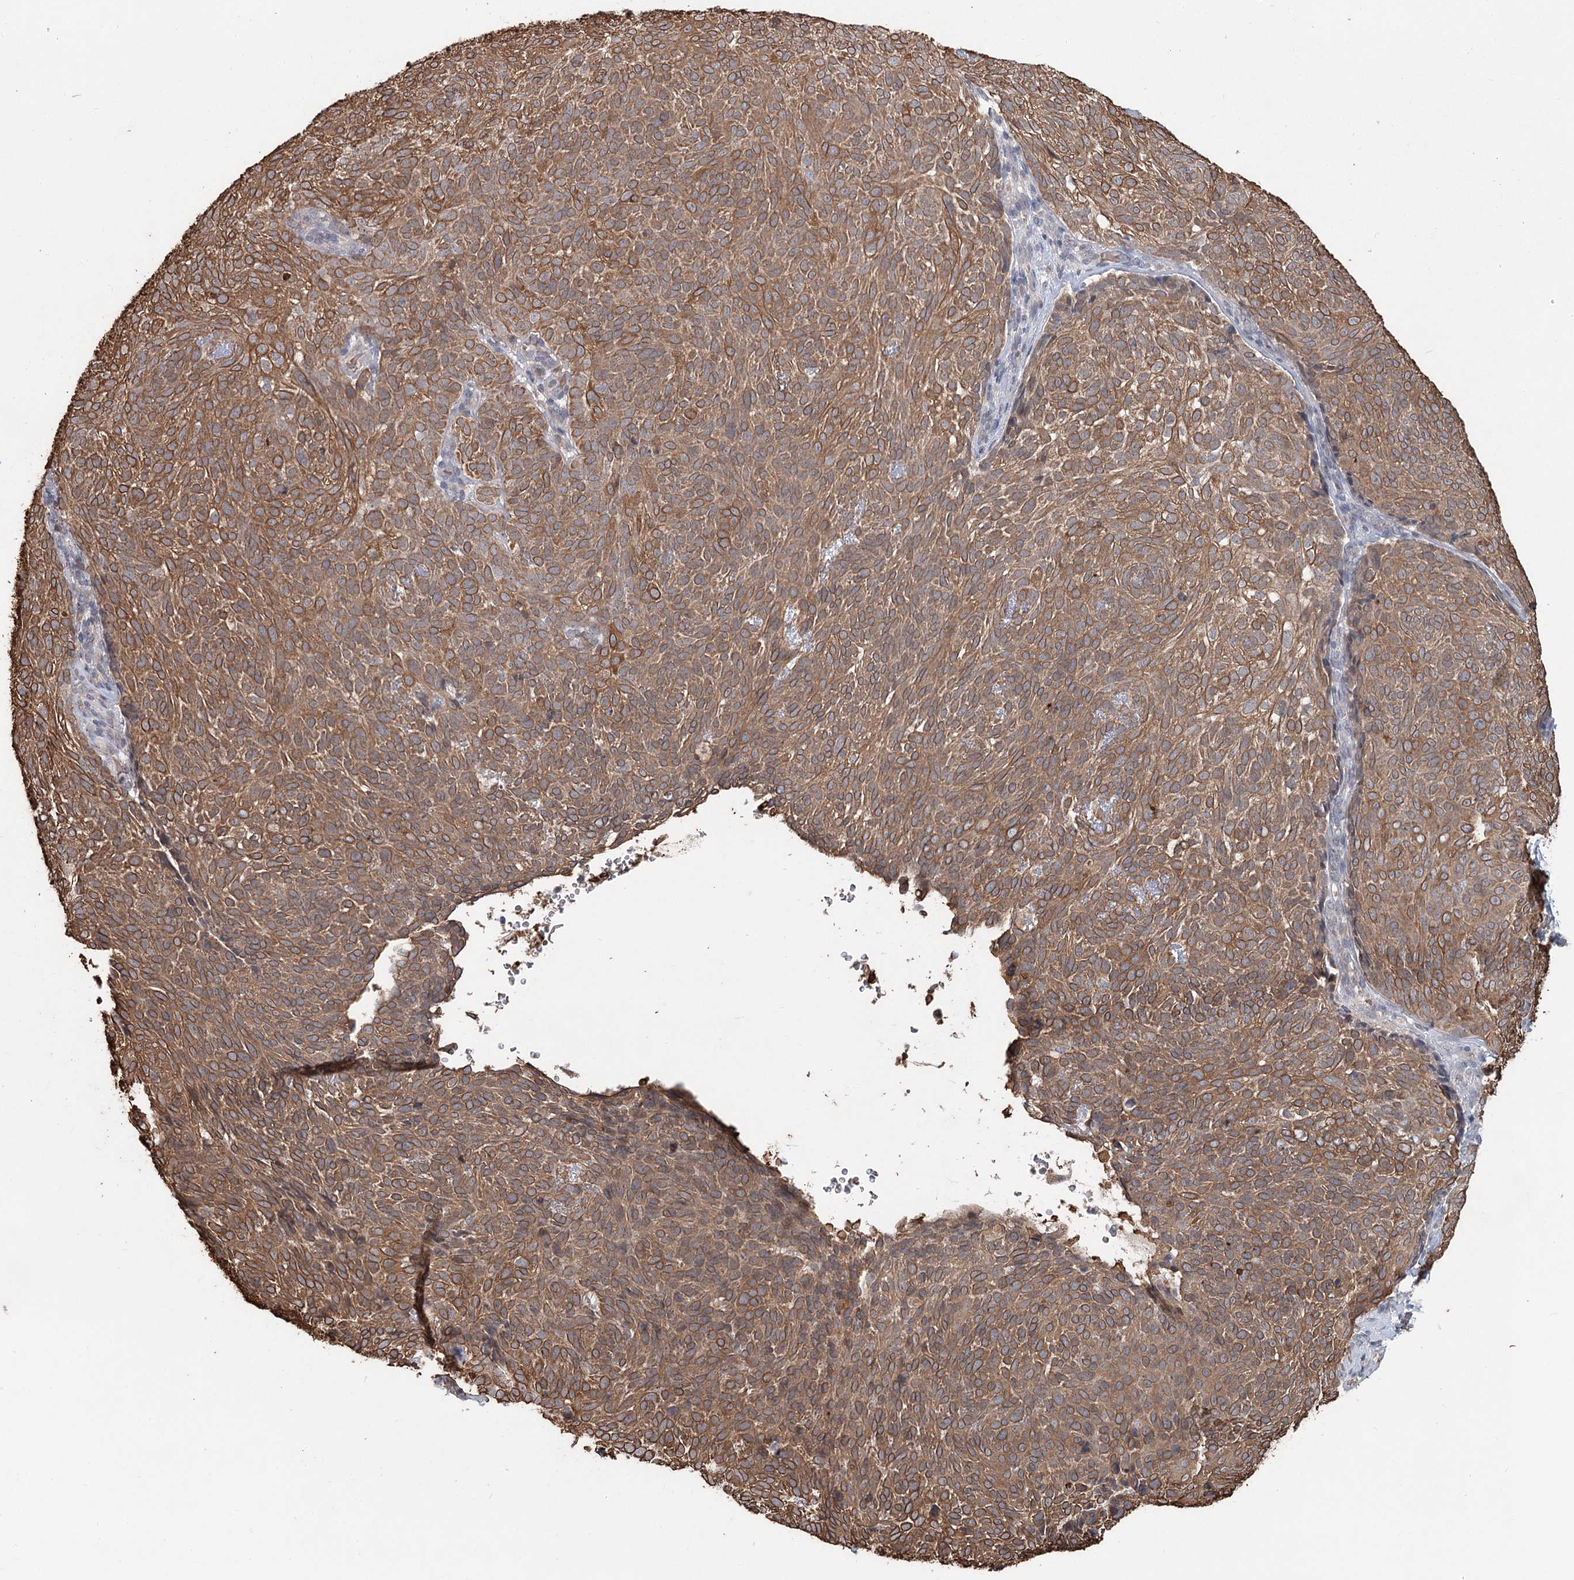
{"staining": {"intensity": "moderate", "quantity": ">75%", "location": "cytoplasmic/membranous"}, "tissue": "skin cancer", "cell_type": "Tumor cells", "image_type": "cancer", "snomed": [{"axis": "morphology", "description": "Basal cell carcinoma"}, {"axis": "topography", "description": "Skin"}], "caption": "Human basal cell carcinoma (skin) stained for a protein (brown) displays moderate cytoplasmic/membranous positive positivity in approximately >75% of tumor cells.", "gene": "FBXO7", "patient": {"sex": "male", "age": 85}}